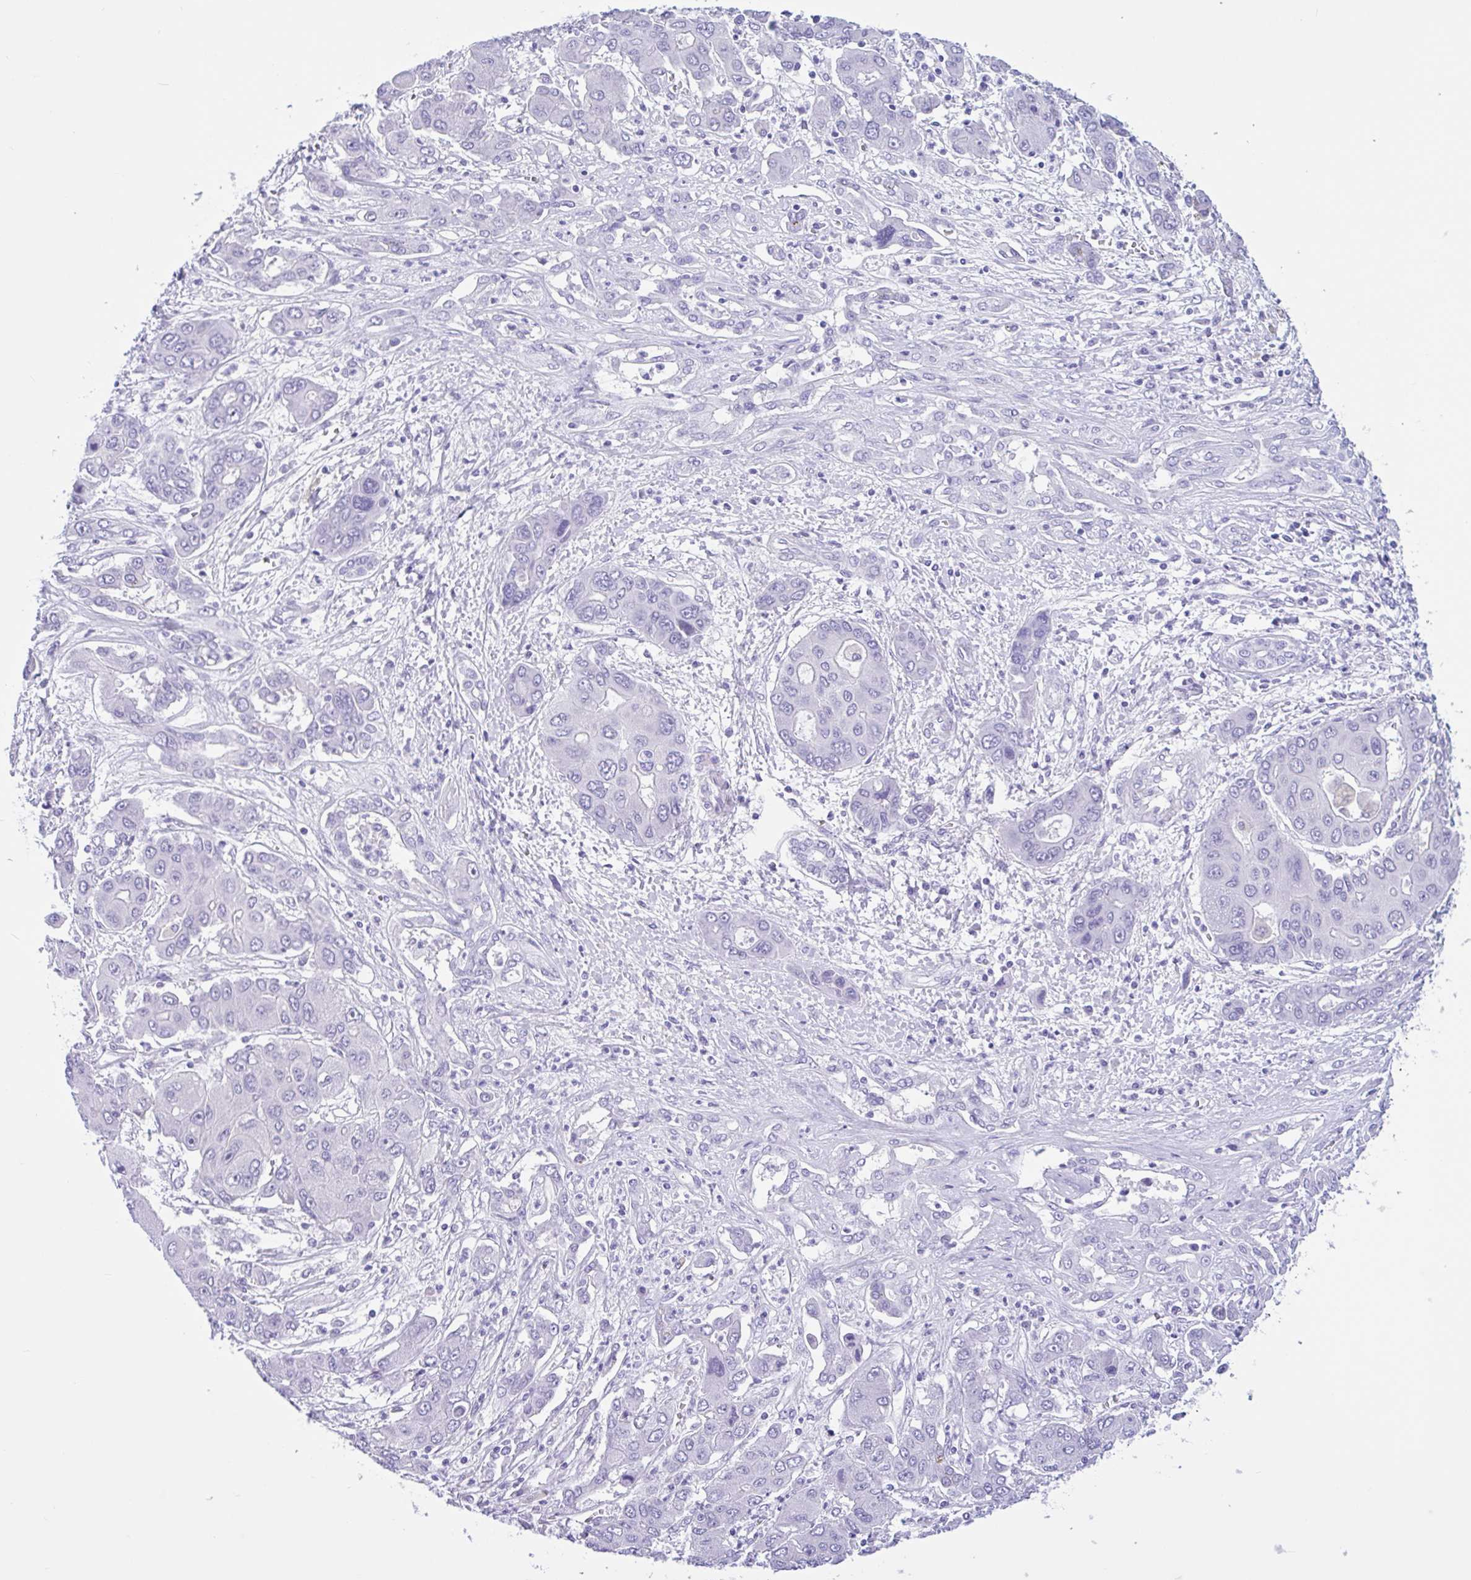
{"staining": {"intensity": "negative", "quantity": "none", "location": "none"}, "tissue": "liver cancer", "cell_type": "Tumor cells", "image_type": "cancer", "snomed": [{"axis": "morphology", "description": "Cholangiocarcinoma"}, {"axis": "topography", "description": "Liver"}], "caption": "This micrograph is of liver cancer (cholangiocarcinoma) stained with immunohistochemistry (IHC) to label a protein in brown with the nuclei are counter-stained blue. There is no staining in tumor cells.", "gene": "OR4N4", "patient": {"sex": "male", "age": 67}}